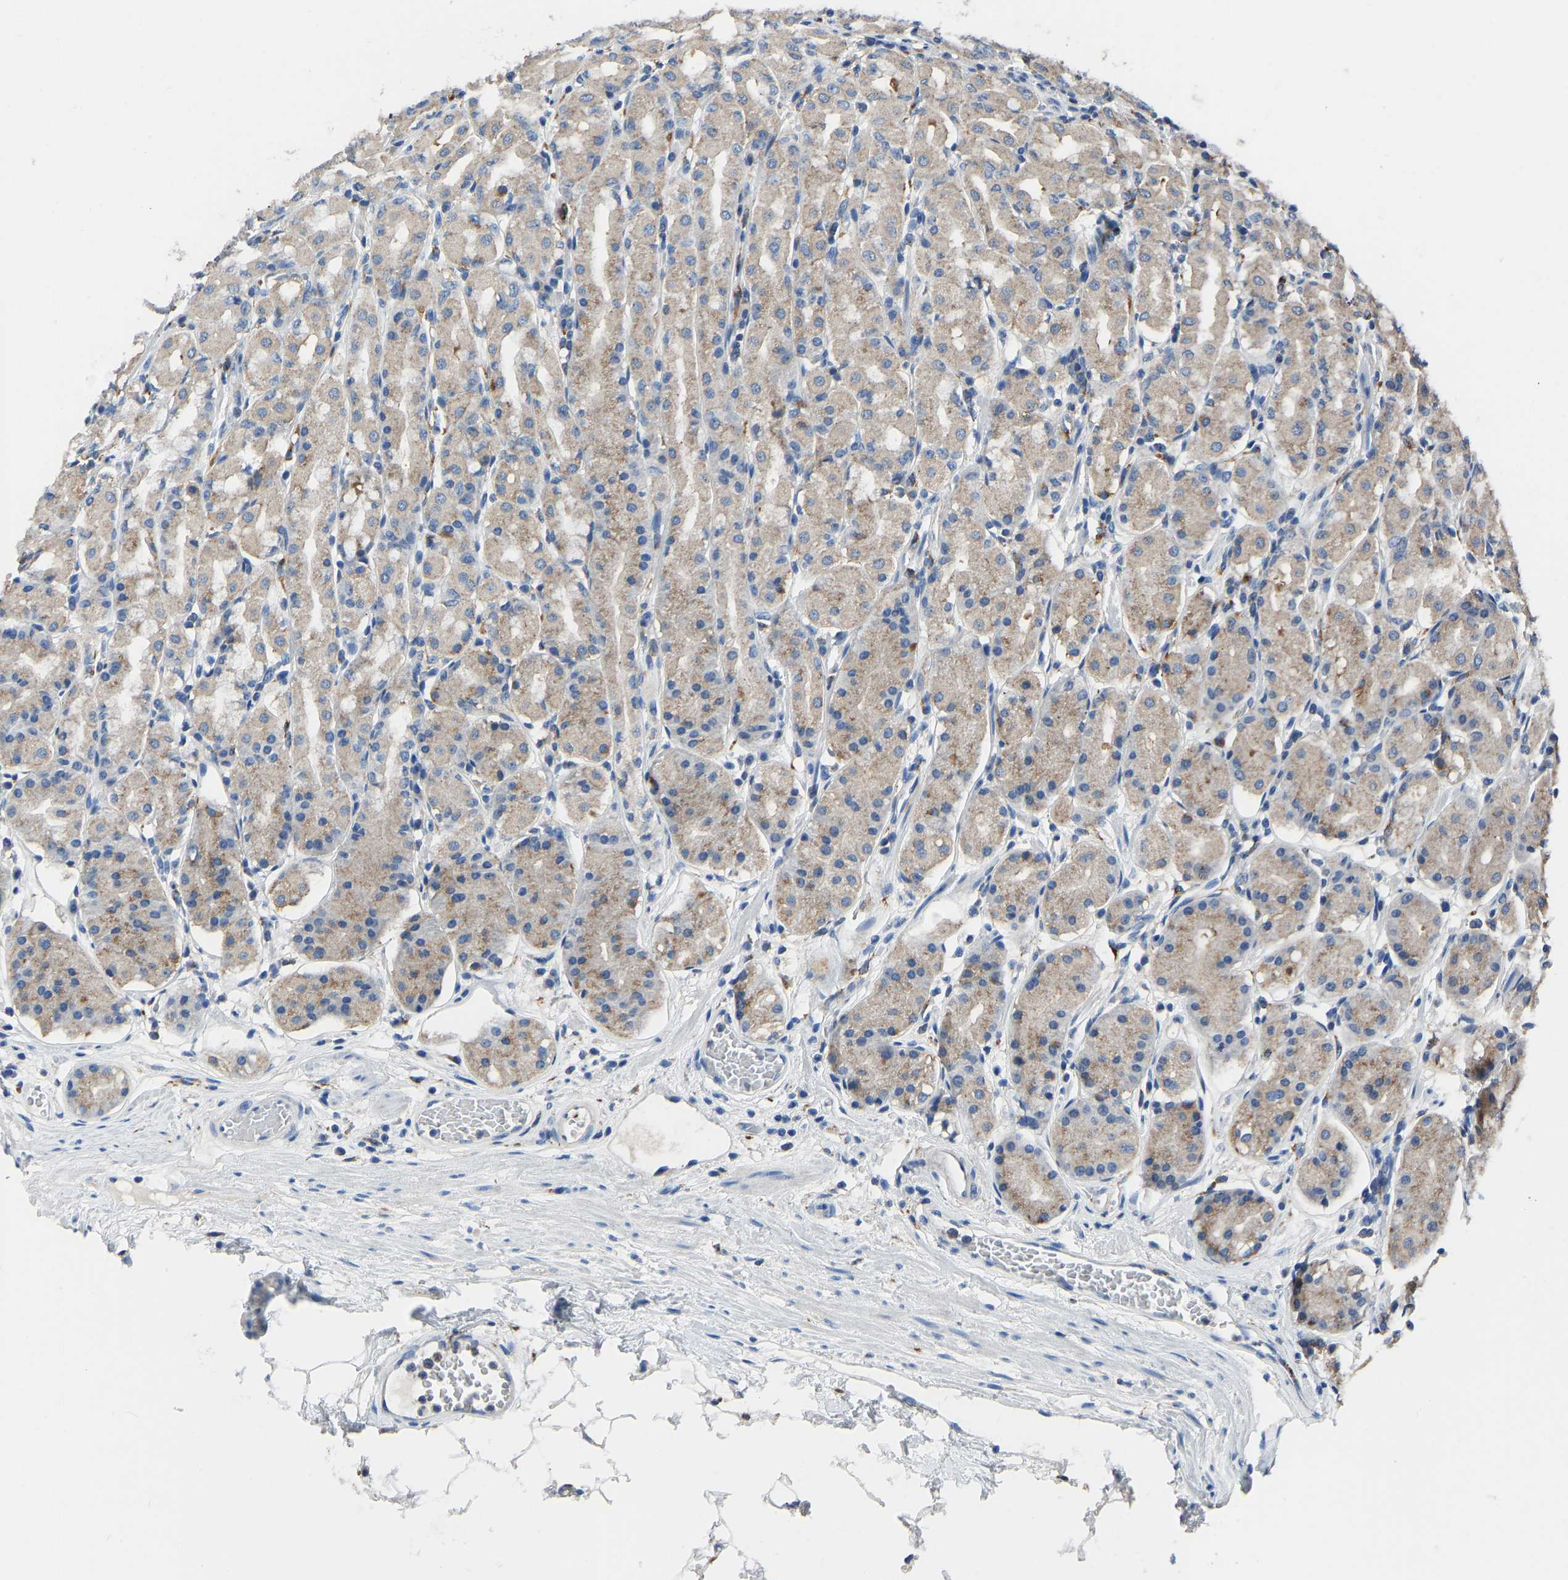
{"staining": {"intensity": "weak", "quantity": ">75%", "location": "cytoplasmic/membranous"}, "tissue": "stomach", "cell_type": "Glandular cells", "image_type": "normal", "snomed": [{"axis": "morphology", "description": "Normal tissue, NOS"}, {"axis": "topography", "description": "Stomach"}, {"axis": "topography", "description": "Stomach, lower"}], "caption": "High-magnification brightfield microscopy of normal stomach stained with DAB (3,3'-diaminobenzidine) (brown) and counterstained with hematoxylin (blue). glandular cells exhibit weak cytoplasmic/membranous staining is identified in about>75% of cells. The protein is stained brown, and the nuclei are stained in blue (DAB (3,3'-diaminobenzidine) IHC with brightfield microscopy, high magnification).", "gene": "ATP6V1E1", "patient": {"sex": "female", "age": 56}}